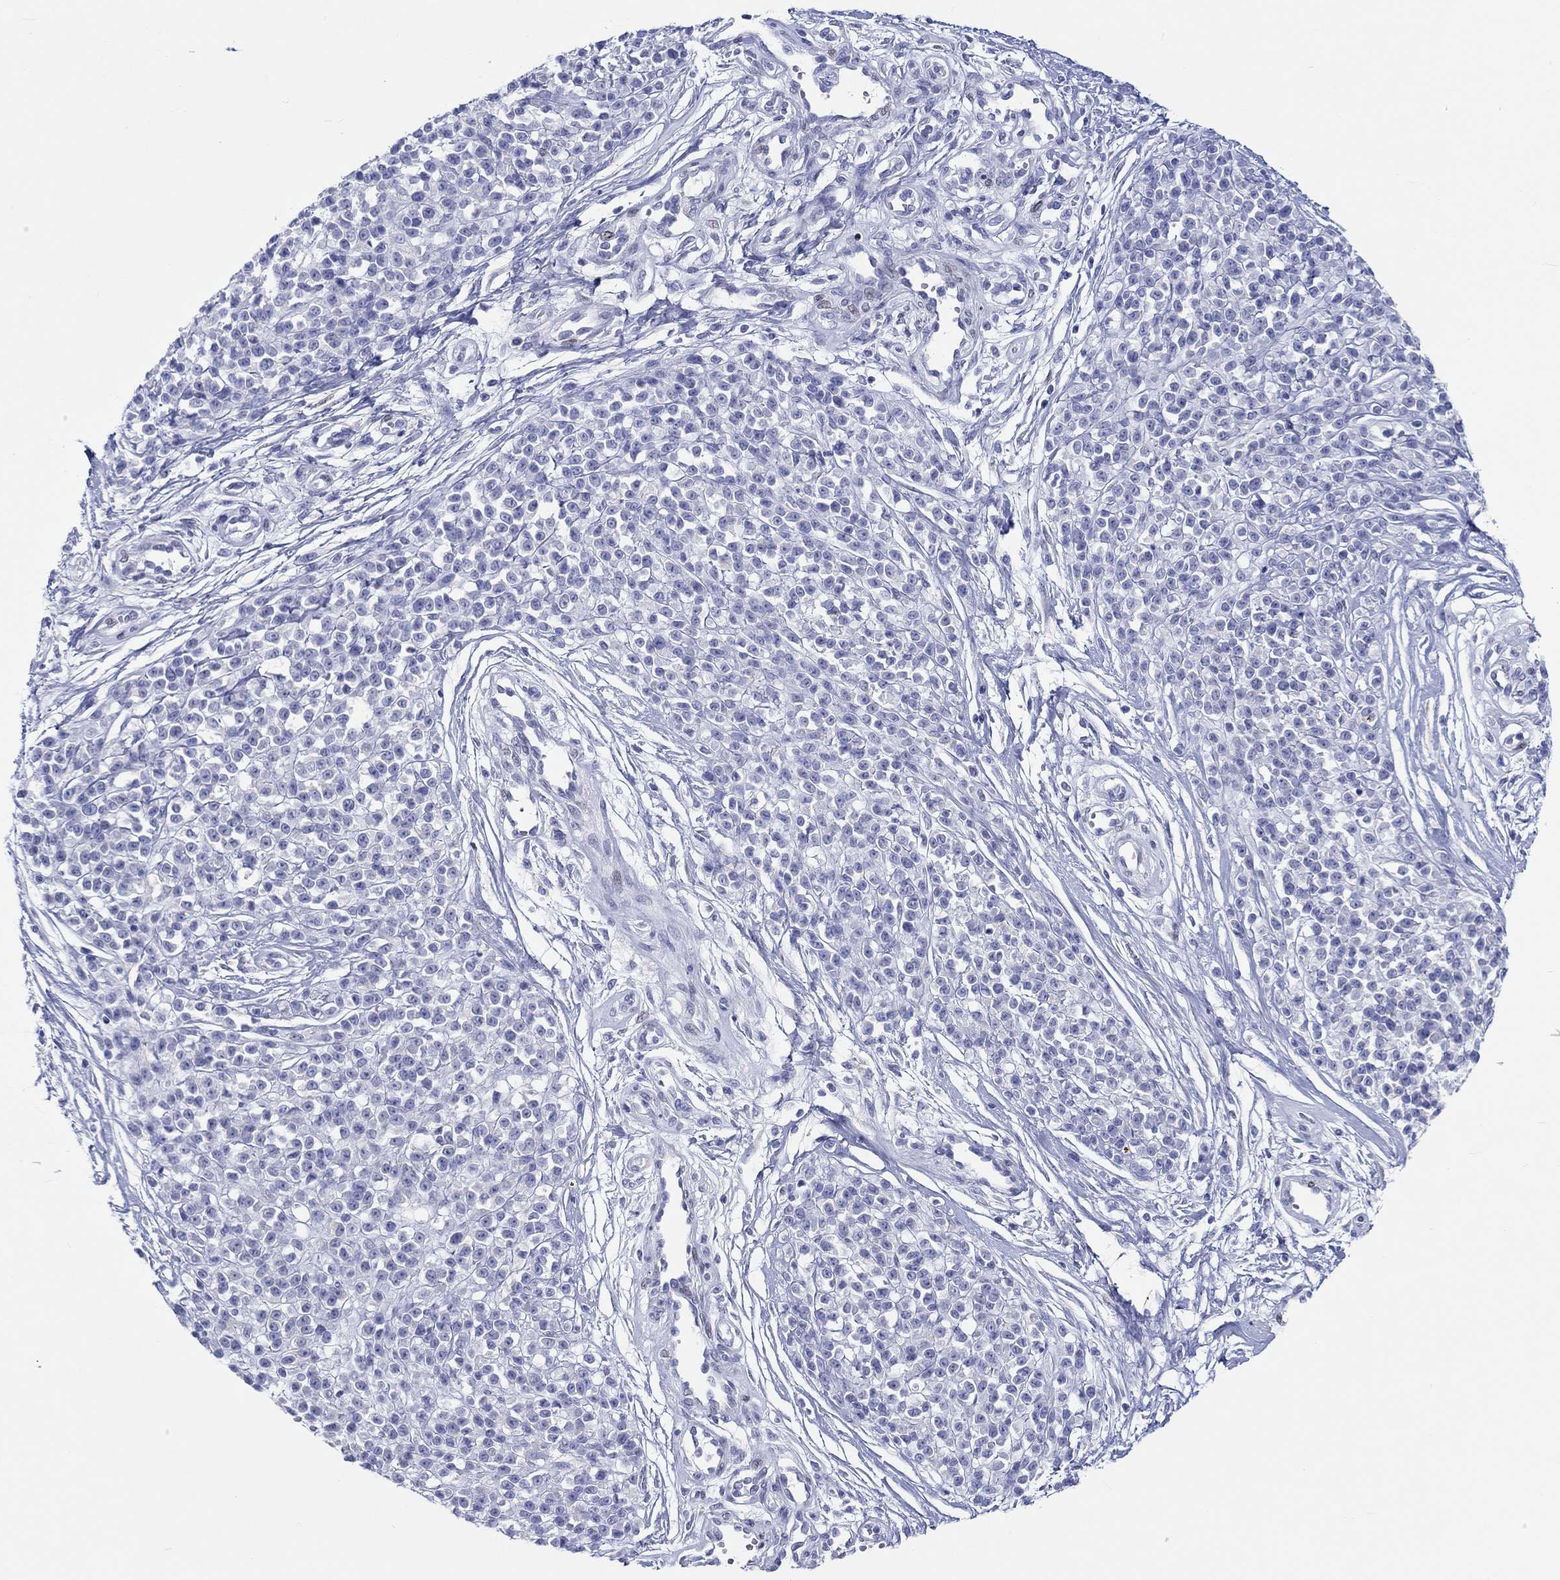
{"staining": {"intensity": "negative", "quantity": "none", "location": "none"}, "tissue": "melanoma", "cell_type": "Tumor cells", "image_type": "cancer", "snomed": [{"axis": "morphology", "description": "Malignant melanoma, NOS"}, {"axis": "topography", "description": "Skin"}, {"axis": "topography", "description": "Skin of trunk"}], "caption": "Tumor cells are negative for protein expression in human melanoma. (DAB IHC, high magnification).", "gene": "H1-1", "patient": {"sex": "male", "age": 74}}